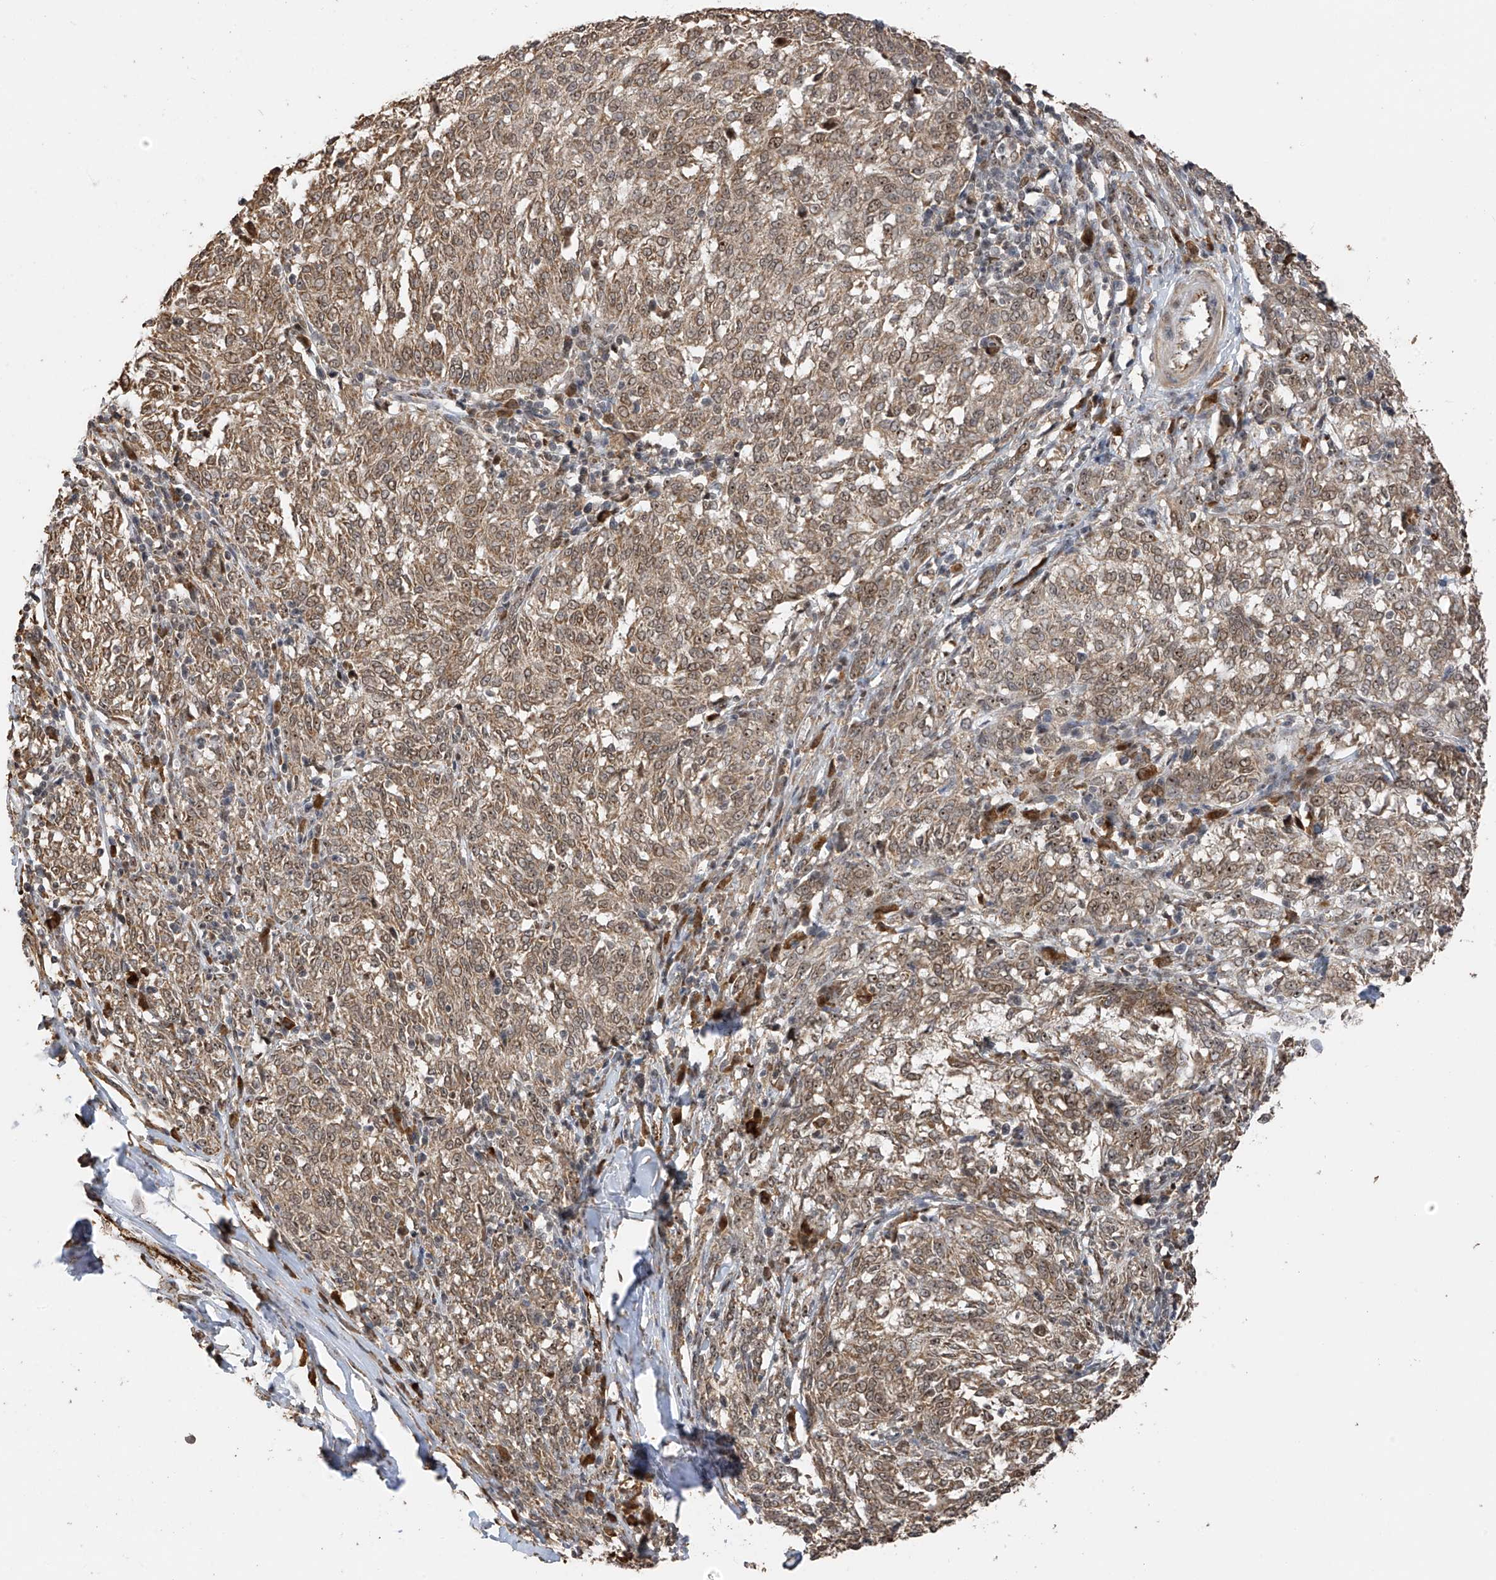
{"staining": {"intensity": "moderate", "quantity": ">75%", "location": "cytoplasmic/membranous,nuclear"}, "tissue": "melanoma", "cell_type": "Tumor cells", "image_type": "cancer", "snomed": [{"axis": "morphology", "description": "Malignant melanoma, NOS"}, {"axis": "topography", "description": "Skin"}], "caption": "Melanoma tissue displays moderate cytoplasmic/membranous and nuclear positivity in approximately >75% of tumor cells", "gene": "ERLEC1", "patient": {"sex": "female", "age": 72}}